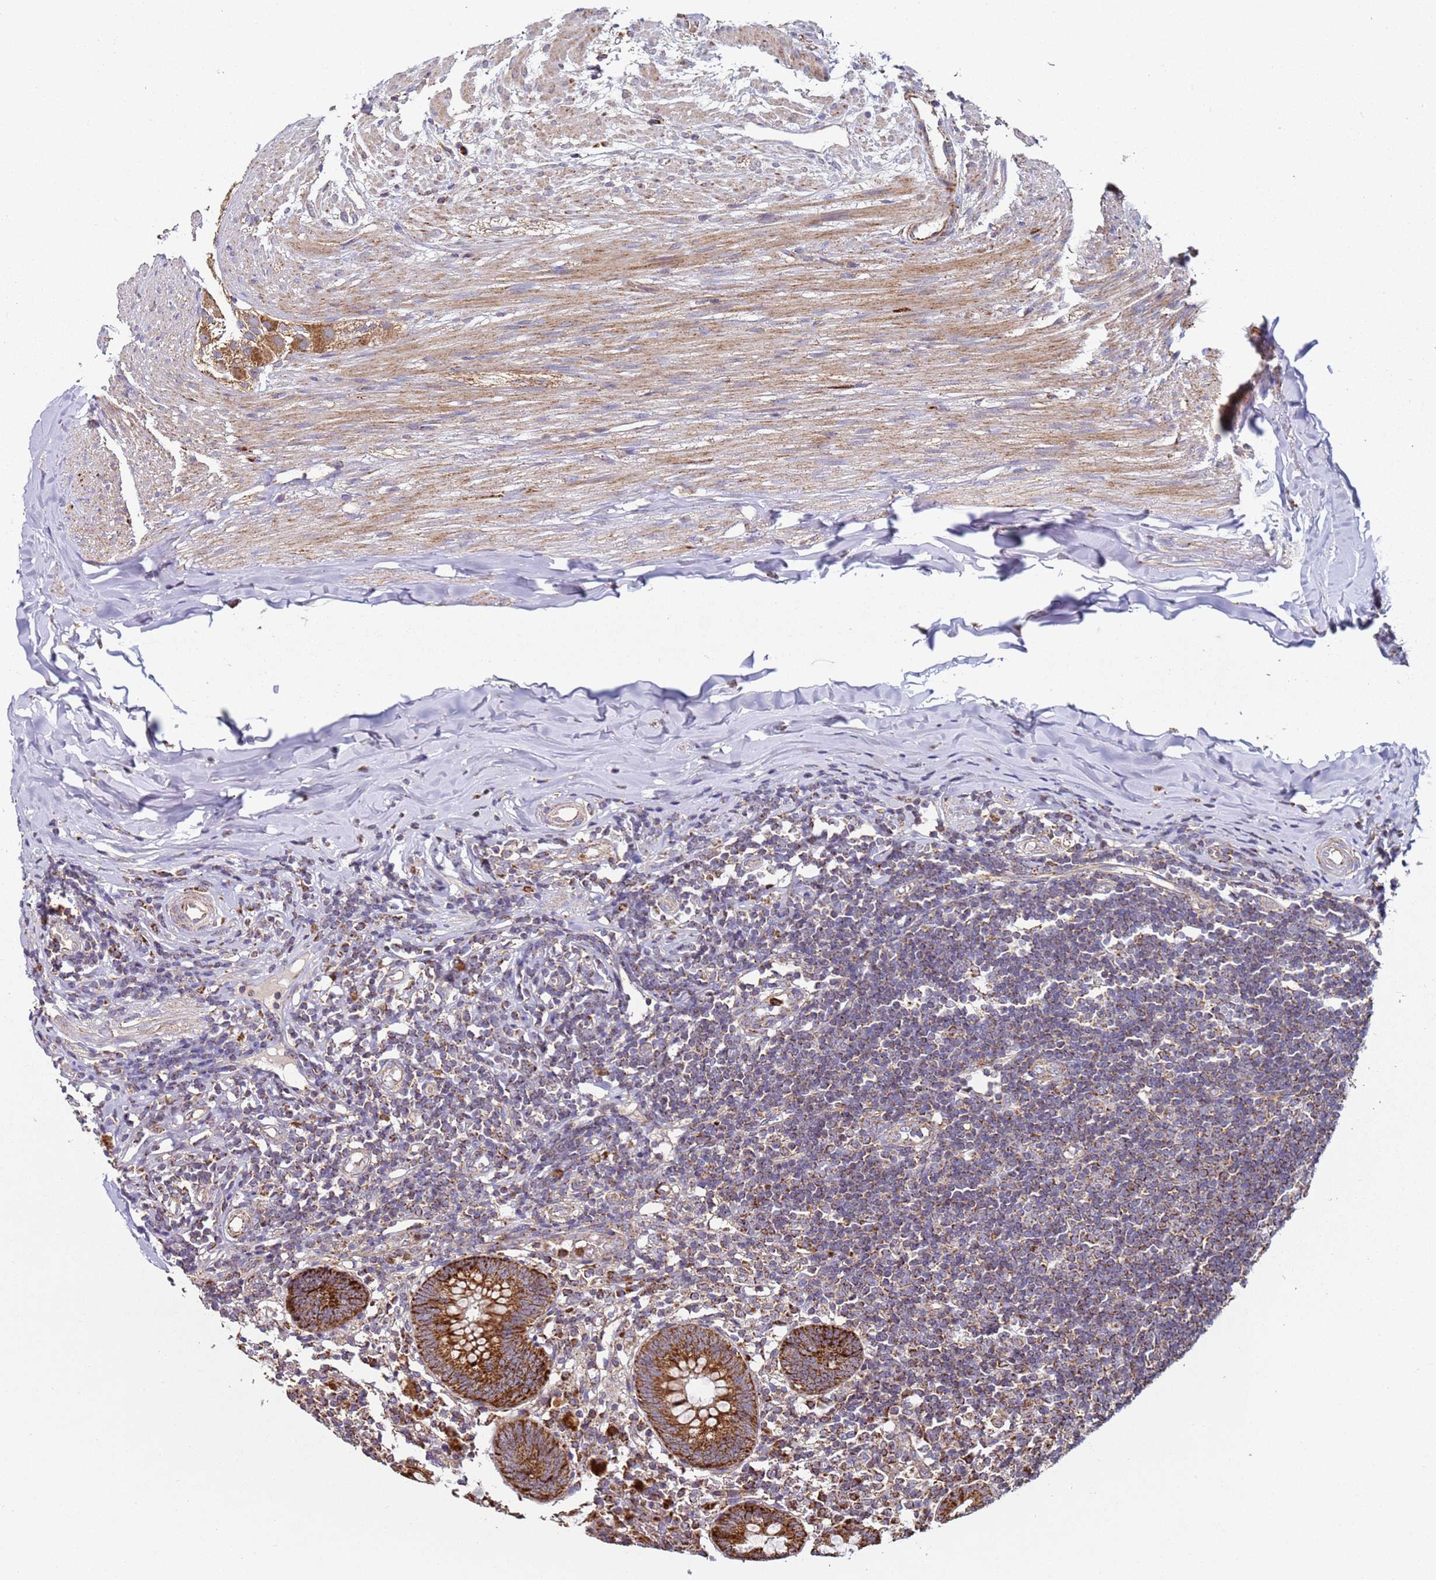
{"staining": {"intensity": "strong", "quantity": ">75%", "location": "cytoplasmic/membranous"}, "tissue": "appendix", "cell_type": "Glandular cells", "image_type": "normal", "snomed": [{"axis": "morphology", "description": "Normal tissue, NOS"}, {"axis": "topography", "description": "Appendix"}], "caption": "Strong cytoplasmic/membranous protein expression is seen in about >75% of glandular cells in appendix.", "gene": "FBXO33", "patient": {"sex": "female", "age": 54}}